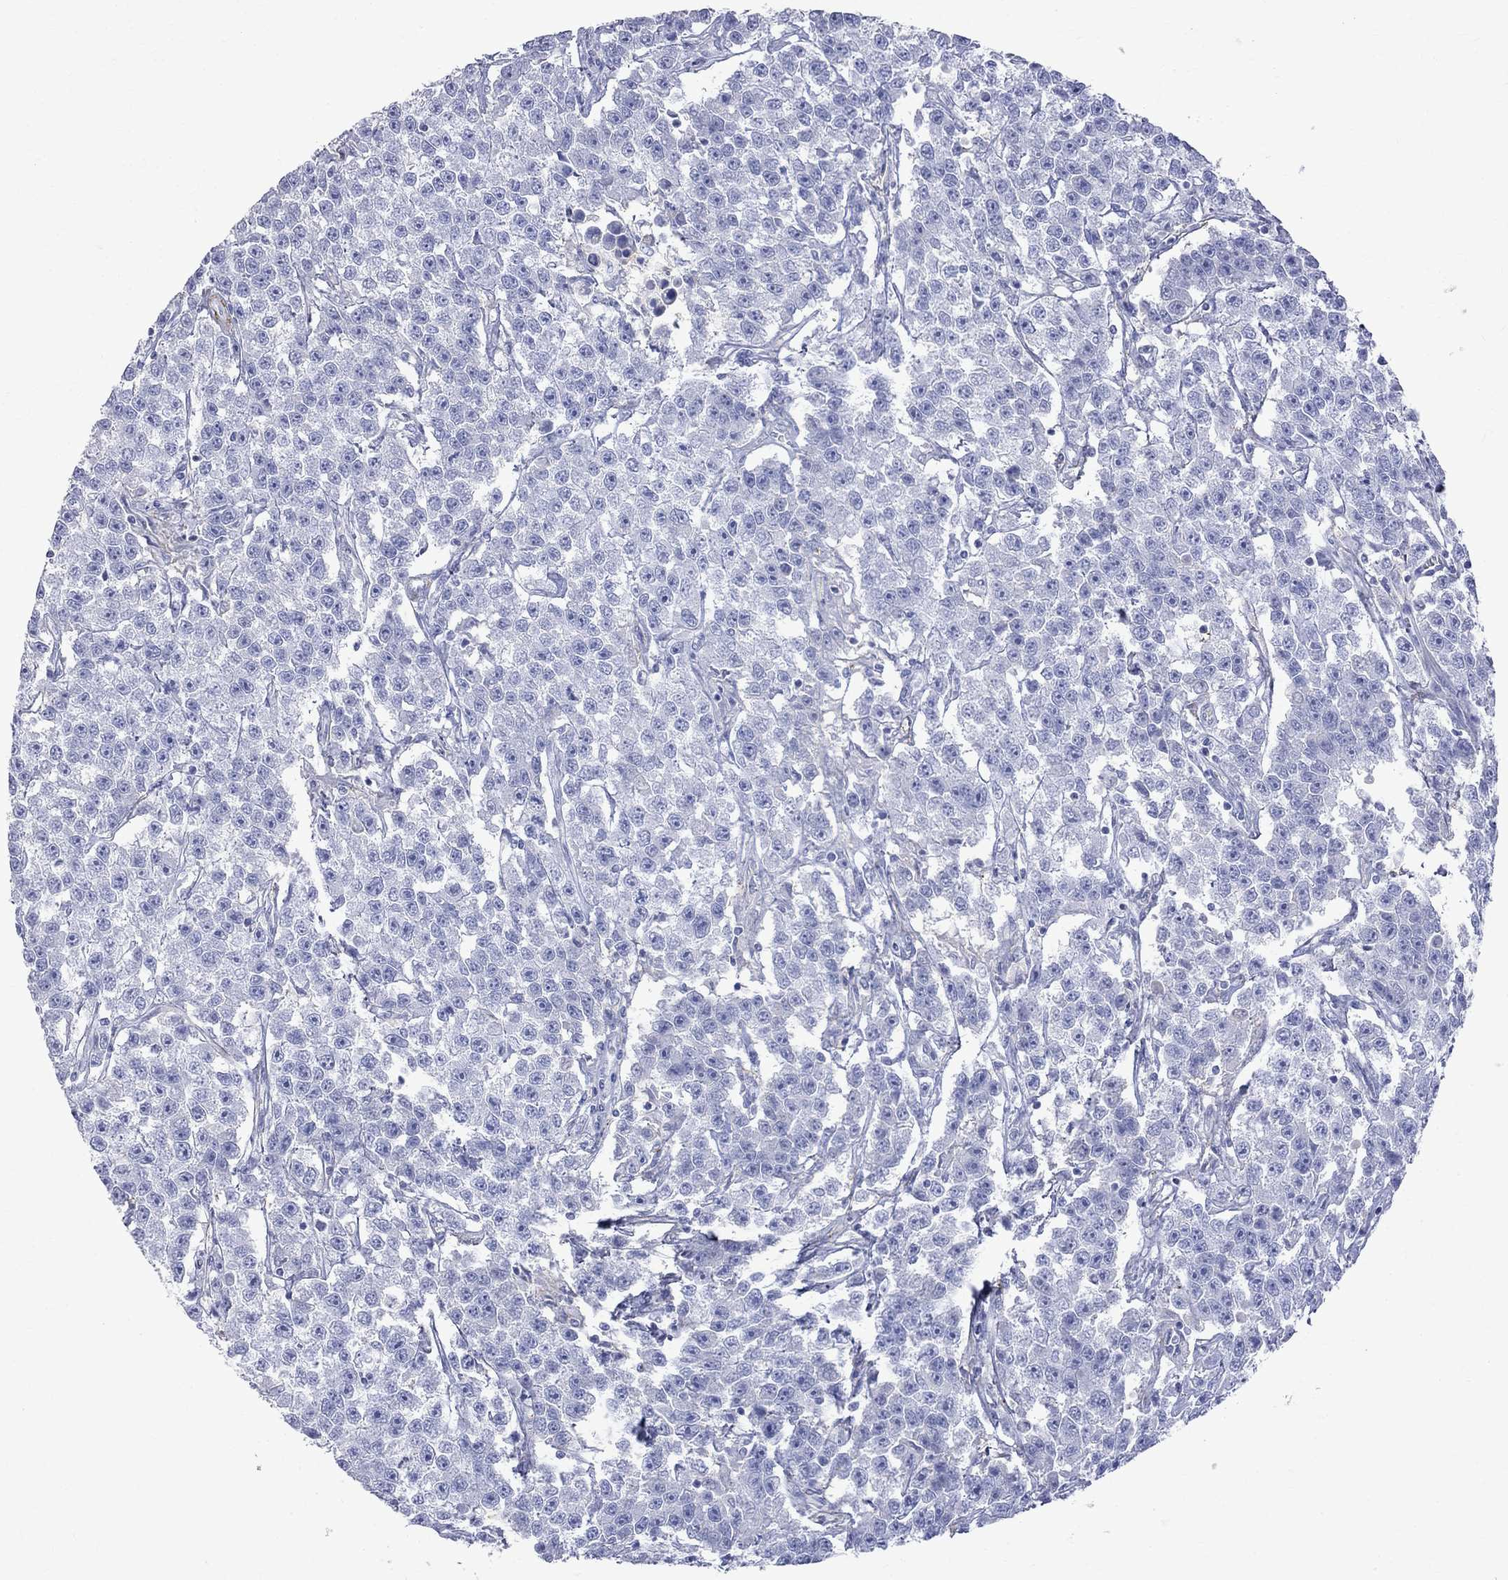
{"staining": {"intensity": "negative", "quantity": "none", "location": "none"}, "tissue": "testis cancer", "cell_type": "Tumor cells", "image_type": "cancer", "snomed": [{"axis": "morphology", "description": "Seminoma, NOS"}, {"axis": "topography", "description": "Testis"}], "caption": "The histopathology image demonstrates no staining of tumor cells in testis cancer.", "gene": "S100A3", "patient": {"sex": "male", "age": 59}}